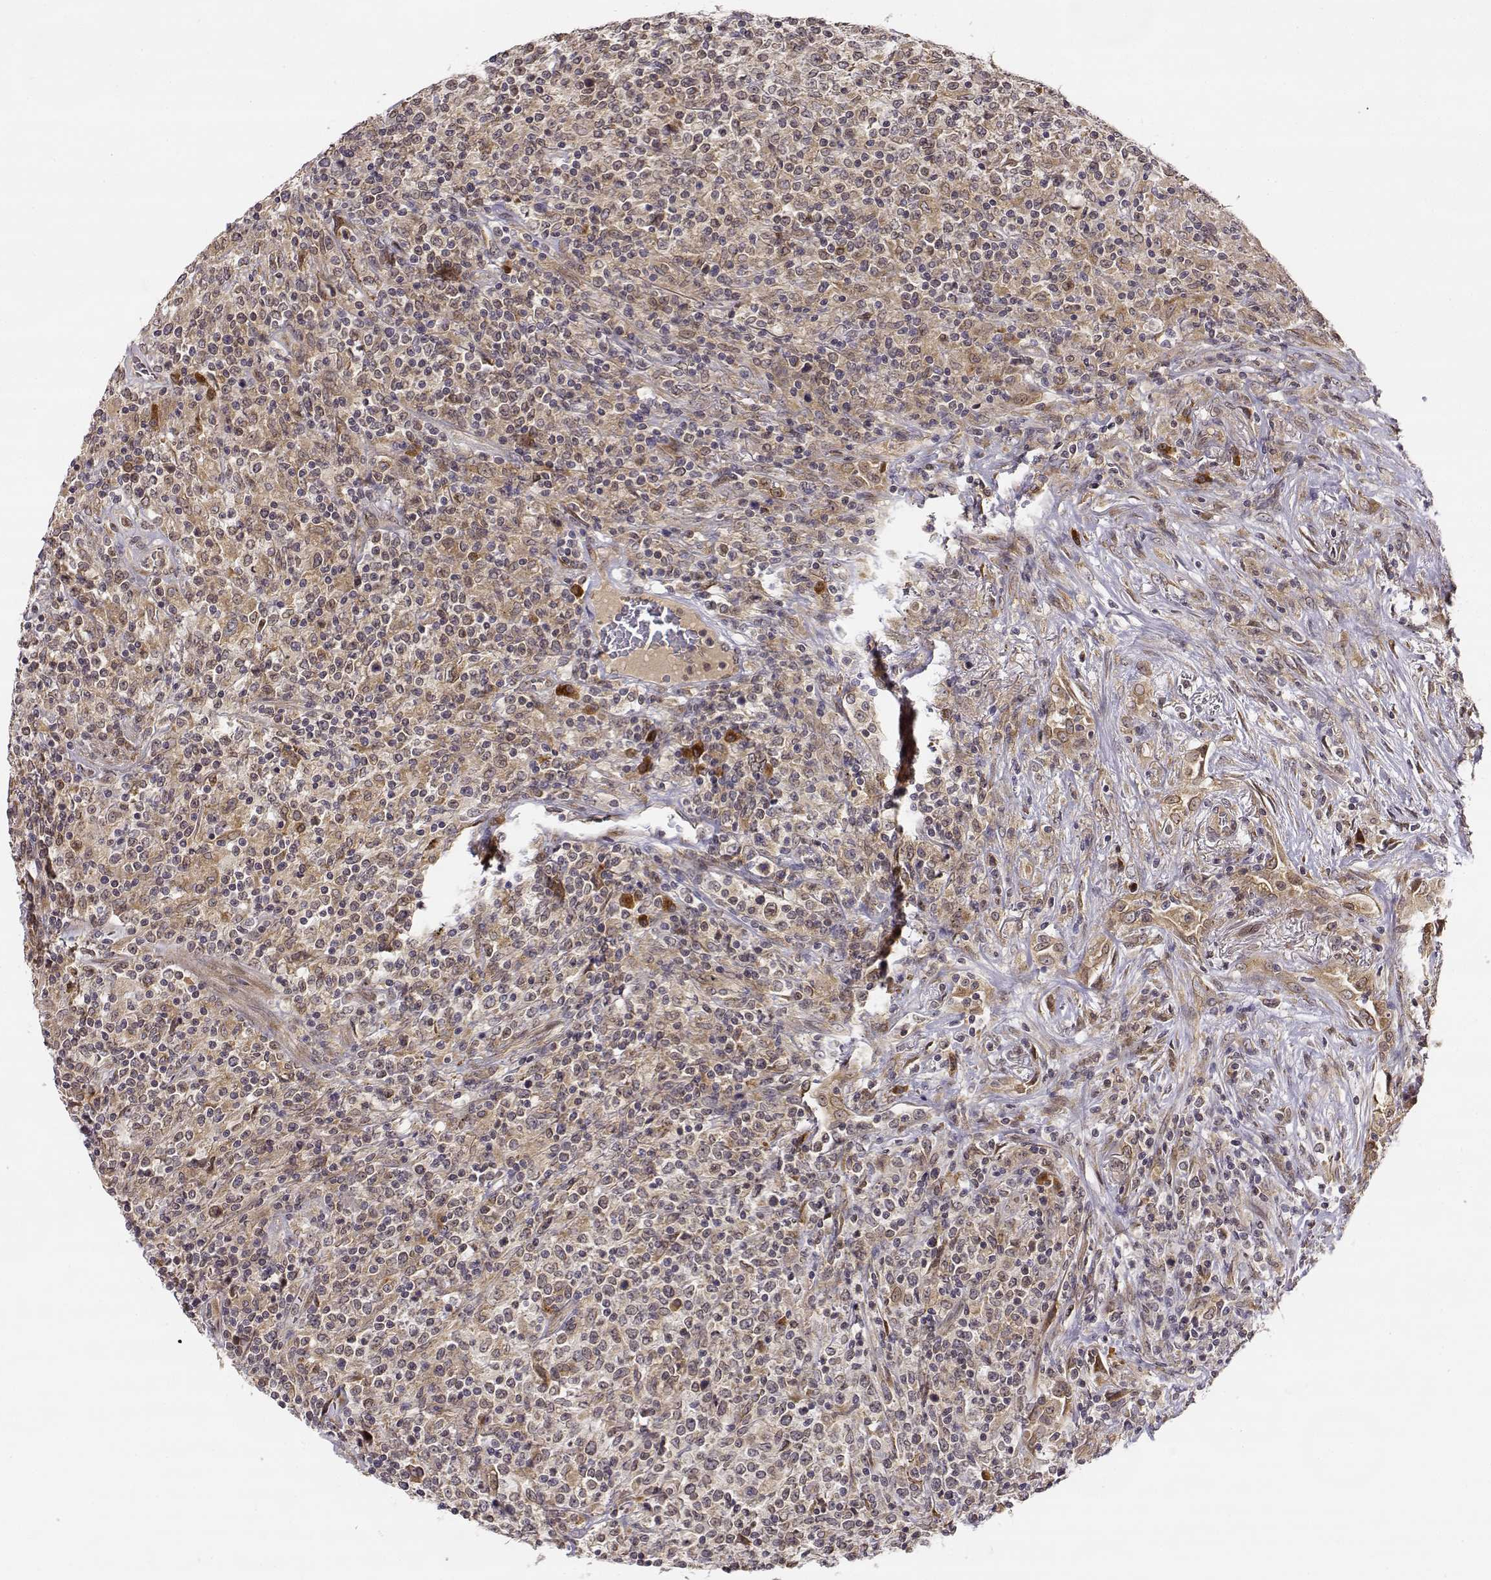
{"staining": {"intensity": "weak", "quantity": ">75%", "location": "cytoplasmic/membranous"}, "tissue": "lymphoma", "cell_type": "Tumor cells", "image_type": "cancer", "snomed": [{"axis": "morphology", "description": "Malignant lymphoma, non-Hodgkin's type, High grade"}, {"axis": "topography", "description": "Lung"}], "caption": "Immunohistochemical staining of lymphoma reveals low levels of weak cytoplasmic/membranous protein staining in about >75% of tumor cells.", "gene": "ERGIC2", "patient": {"sex": "male", "age": 79}}